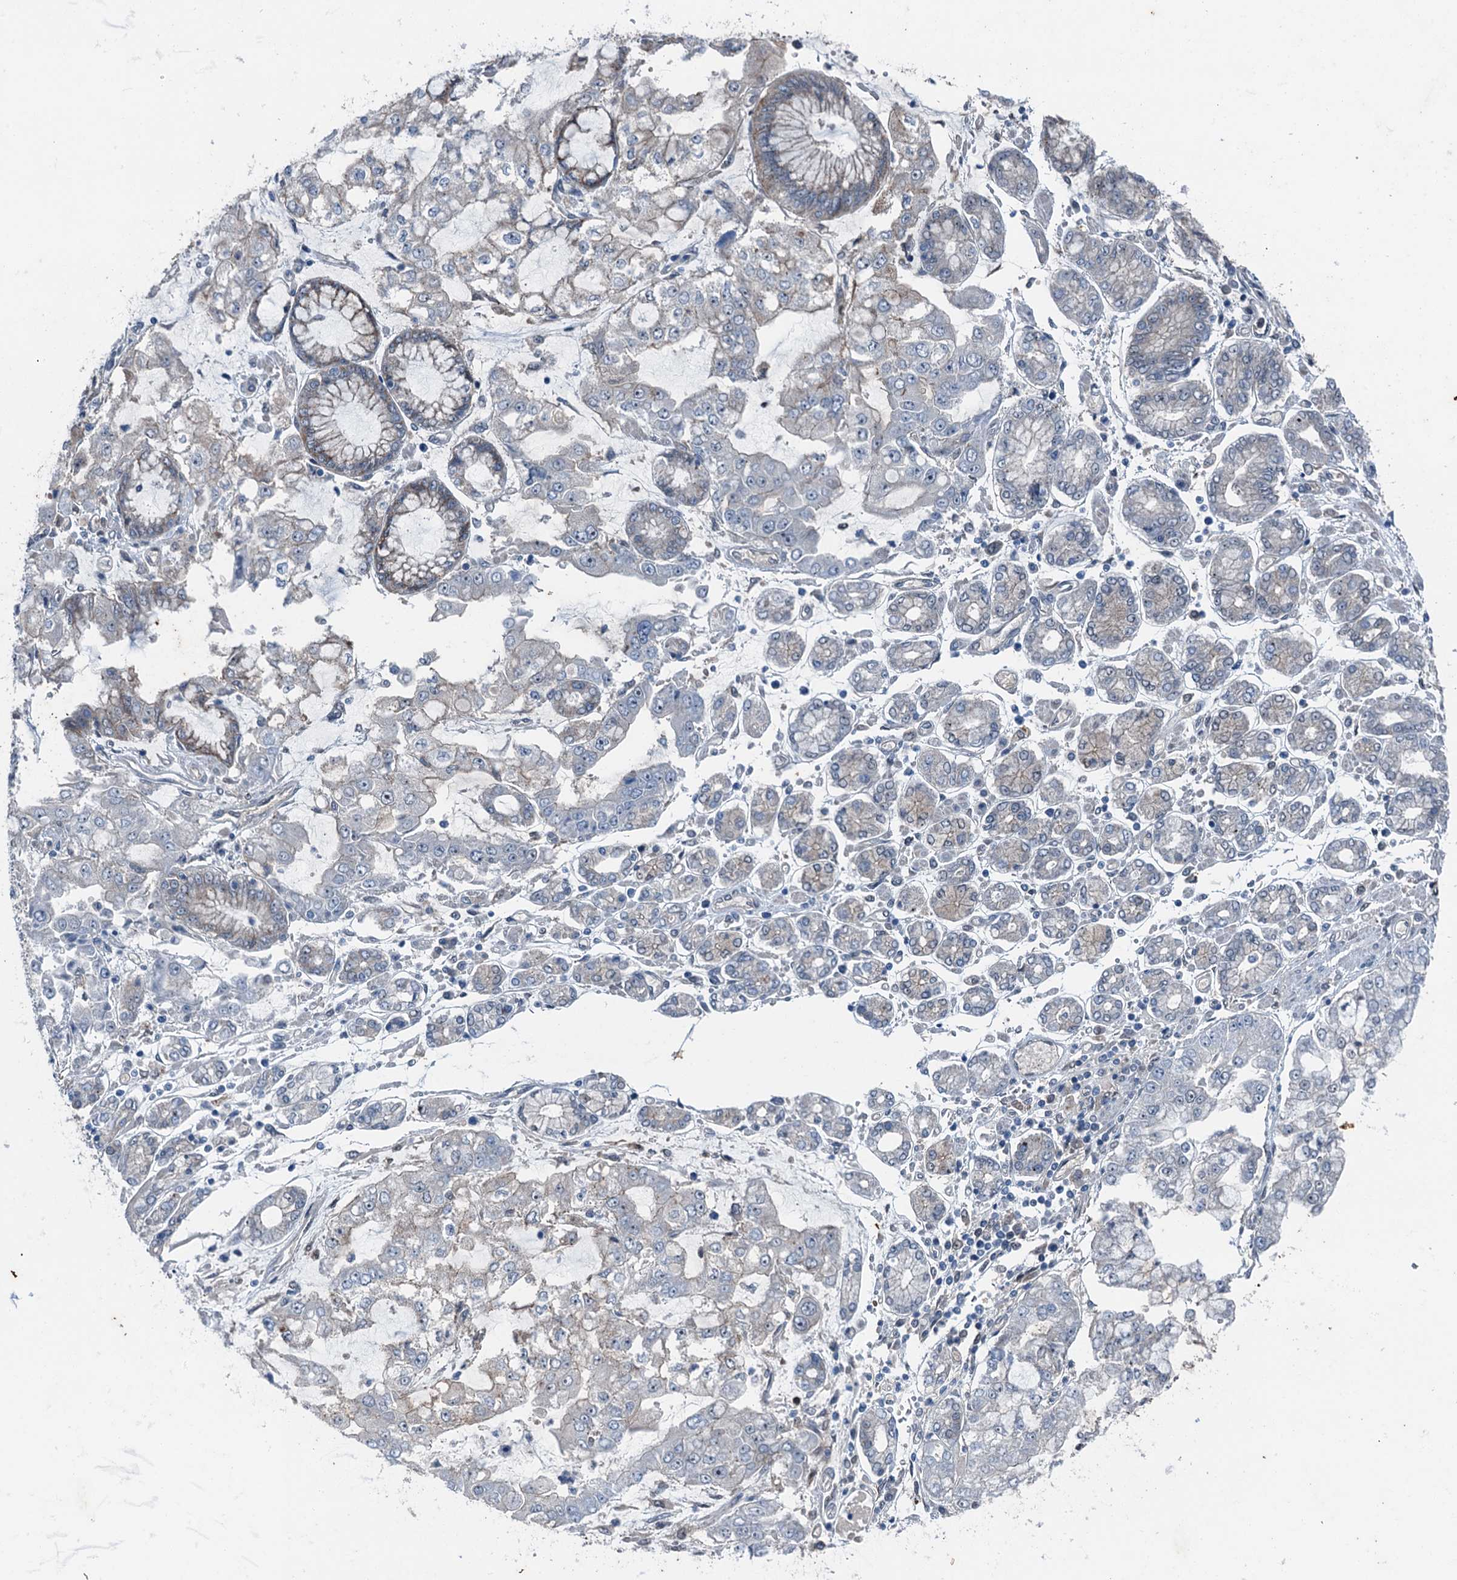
{"staining": {"intensity": "negative", "quantity": "none", "location": "none"}, "tissue": "stomach cancer", "cell_type": "Tumor cells", "image_type": "cancer", "snomed": [{"axis": "morphology", "description": "Adenocarcinoma, NOS"}, {"axis": "topography", "description": "Stomach"}], "caption": "Tumor cells are negative for protein expression in human stomach cancer.", "gene": "RNH1", "patient": {"sex": "male", "age": 76}}